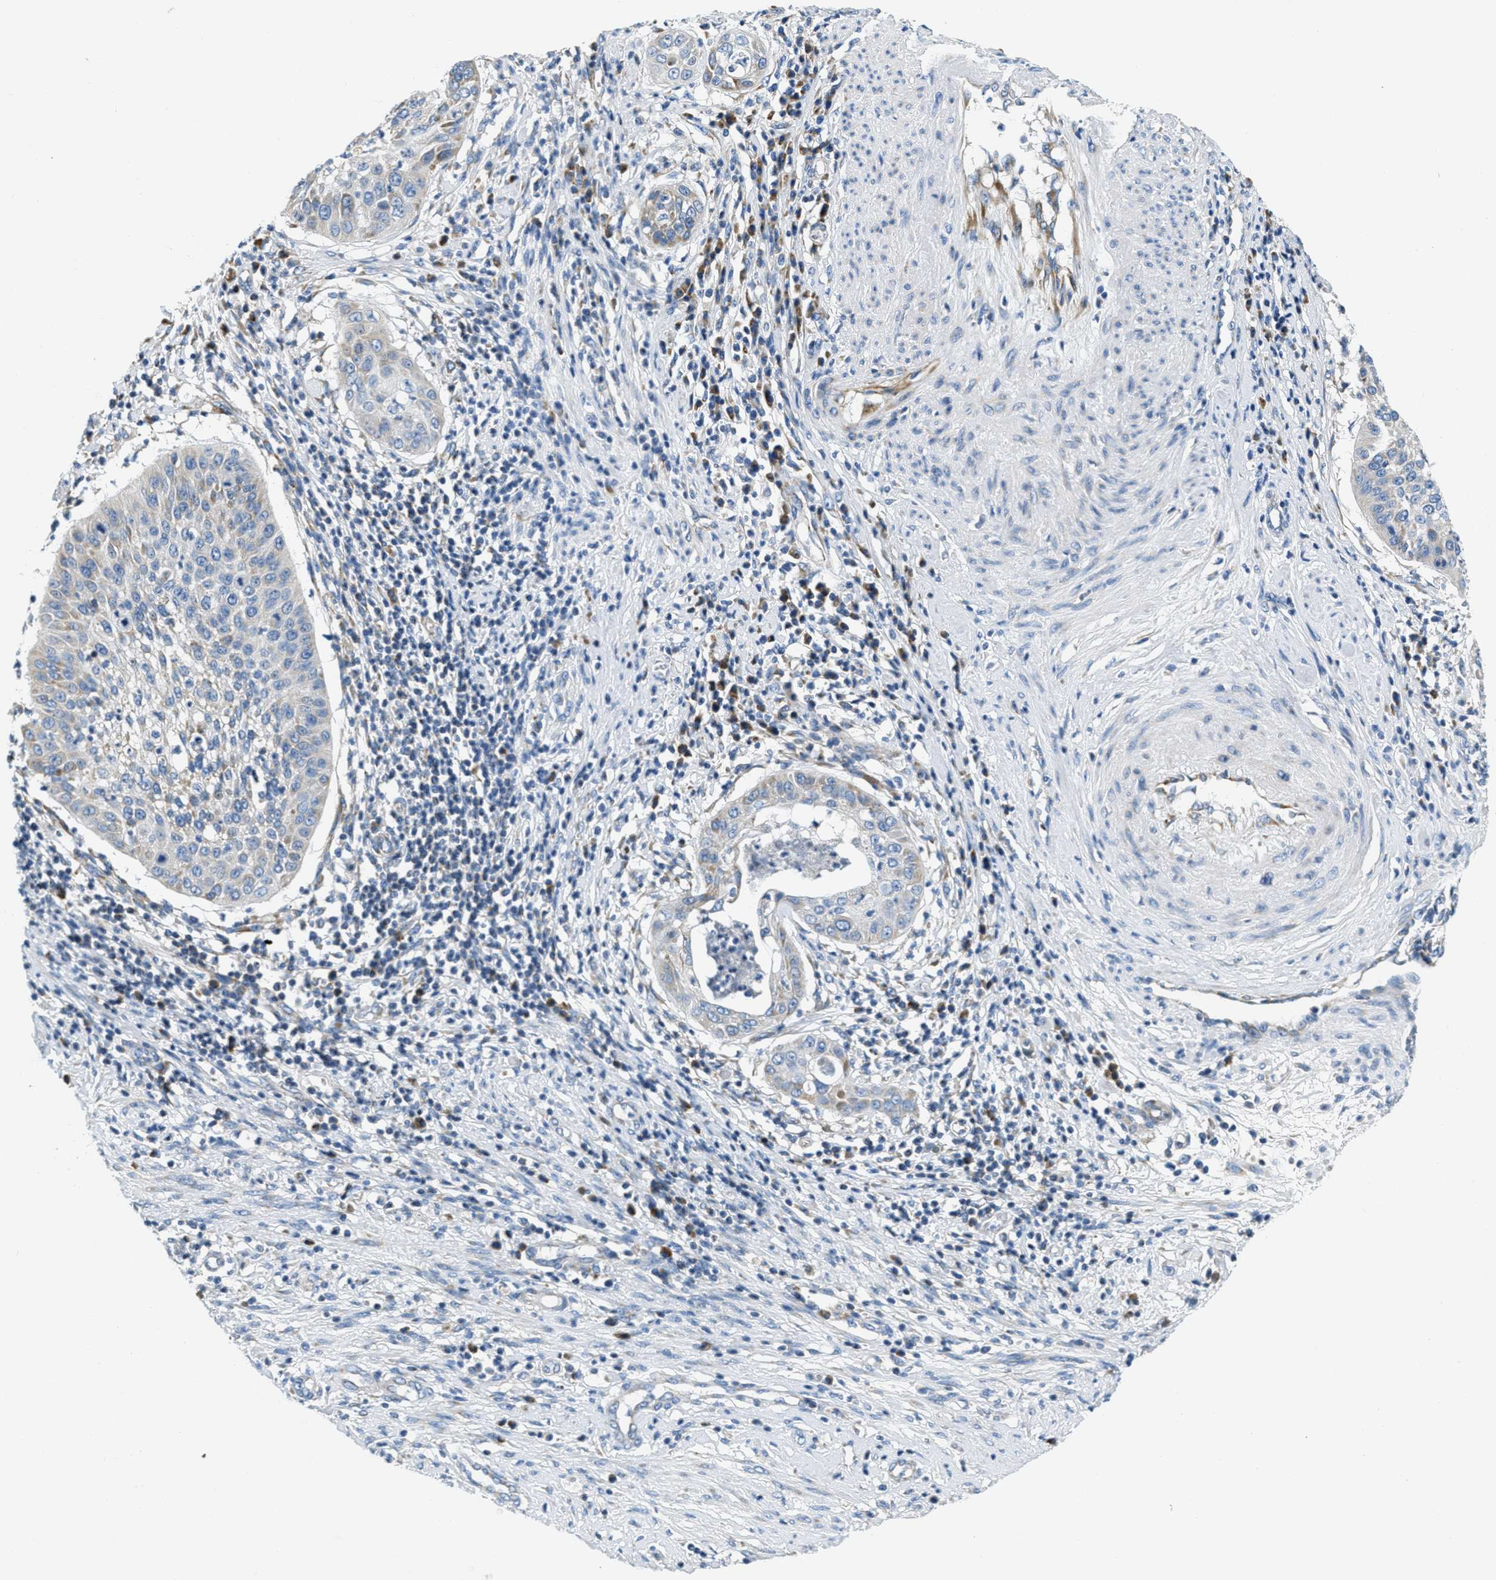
{"staining": {"intensity": "weak", "quantity": "<25%", "location": "cytoplasmic/membranous"}, "tissue": "cervical cancer", "cell_type": "Tumor cells", "image_type": "cancer", "snomed": [{"axis": "morphology", "description": "Normal tissue, NOS"}, {"axis": "morphology", "description": "Squamous cell carcinoma, NOS"}, {"axis": "topography", "description": "Cervix"}], "caption": "Tumor cells are negative for brown protein staining in cervical cancer. (DAB IHC with hematoxylin counter stain).", "gene": "CA4", "patient": {"sex": "female", "age": 39}}